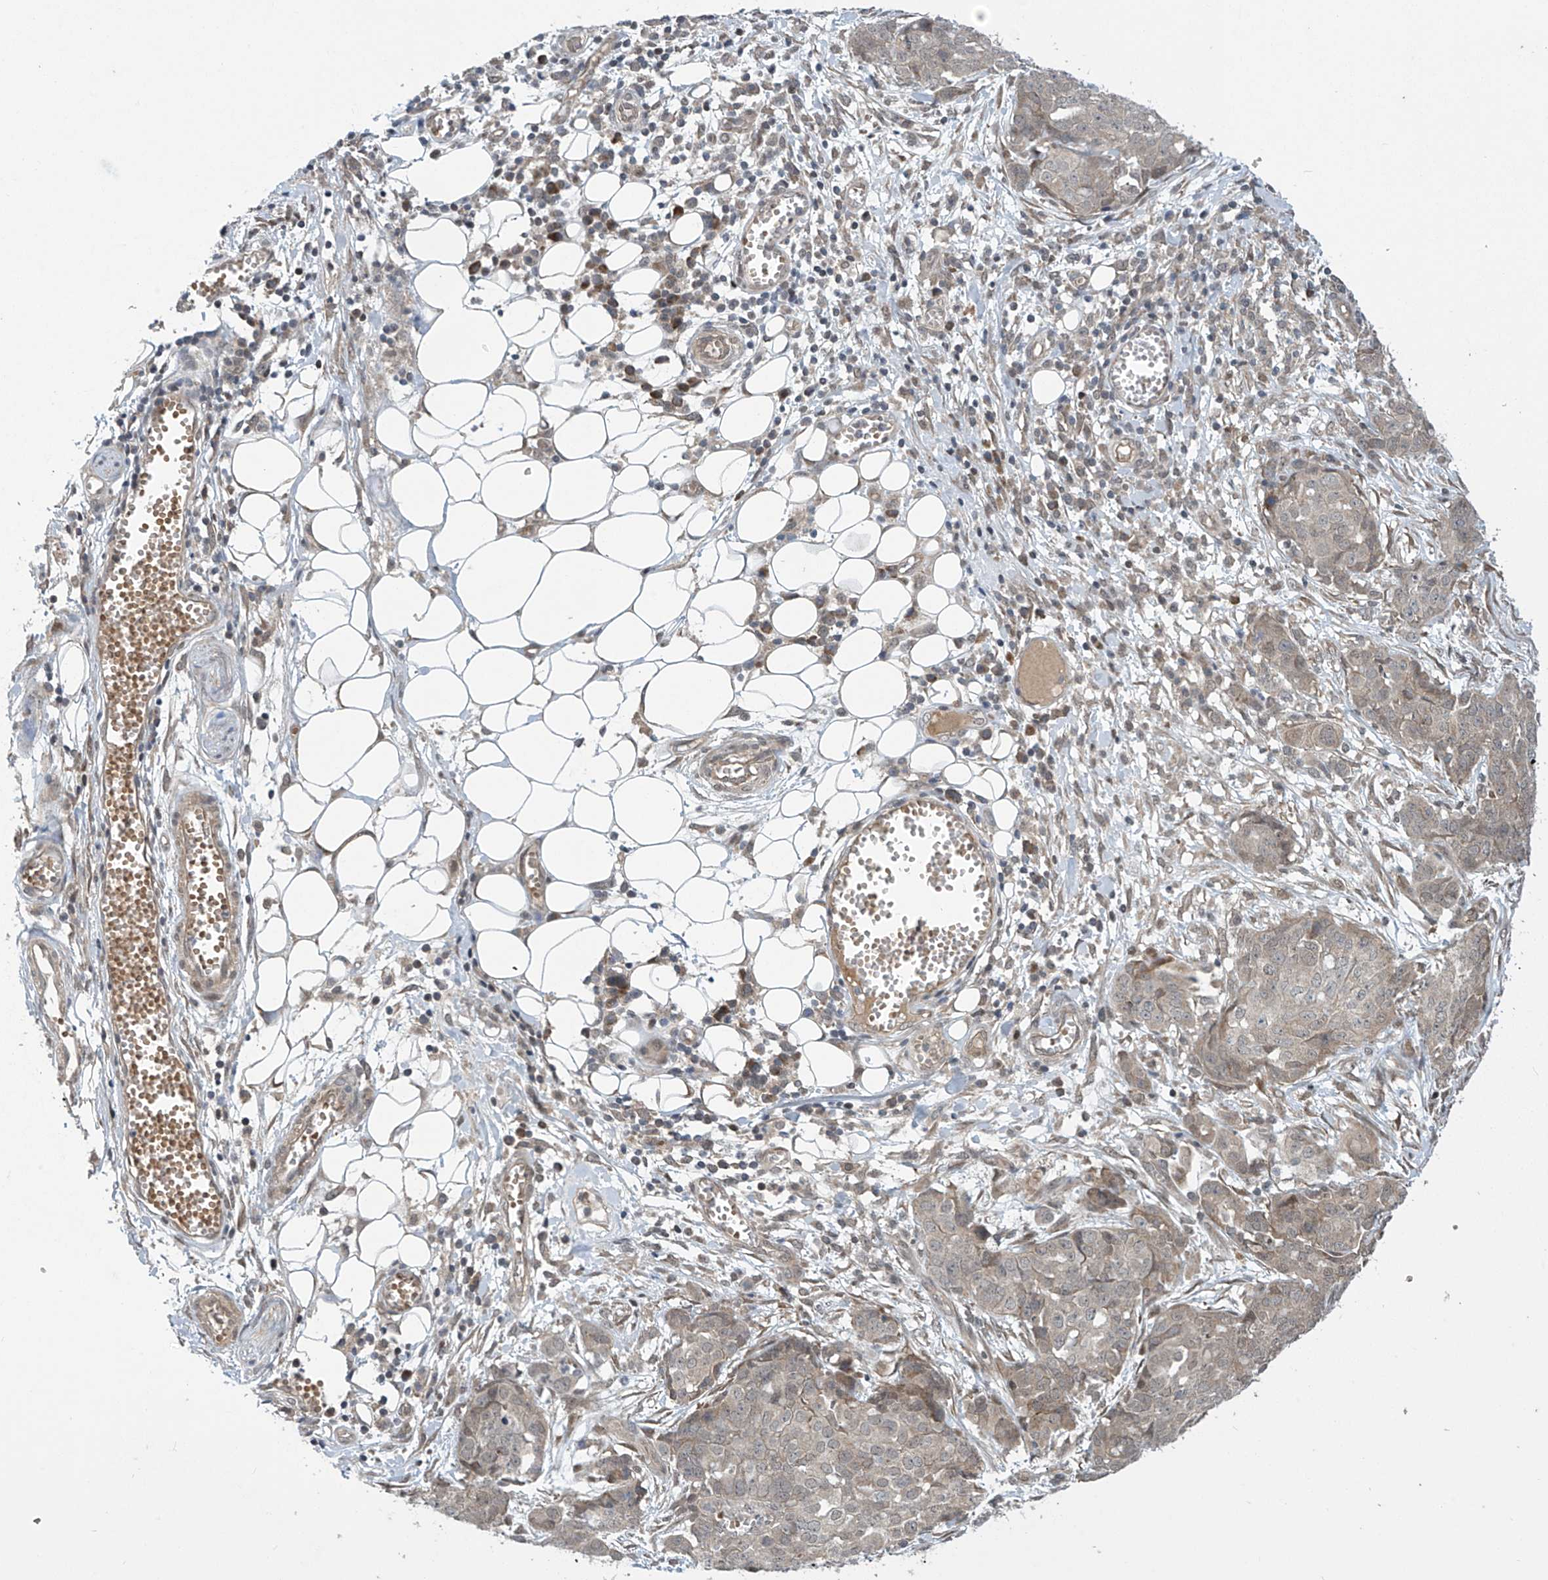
{"staining": {"intensity": "weak", "quantity": "<25%", "location": "cytoplasmic/membranous"}, "tissue": "ovarian cancer", "cell_type": "Tumor cells", "image_type": "cancer", "snomed": [{"axis": "morphology", "description": "Cystadenocarcinoma, serous, NOS"}, {"axis": "topography", "description": "Soft tissue"}, {"axis": "topography", "description": "Ovary"}], "caption": "Ovarian cancer (serous cystadenocarcinoma) stained for a protein using immunohistochemistry exhibits no positivity tumor cells.", "gene": "ABHD13", "patient": {"sex": "female", "age": 57}}